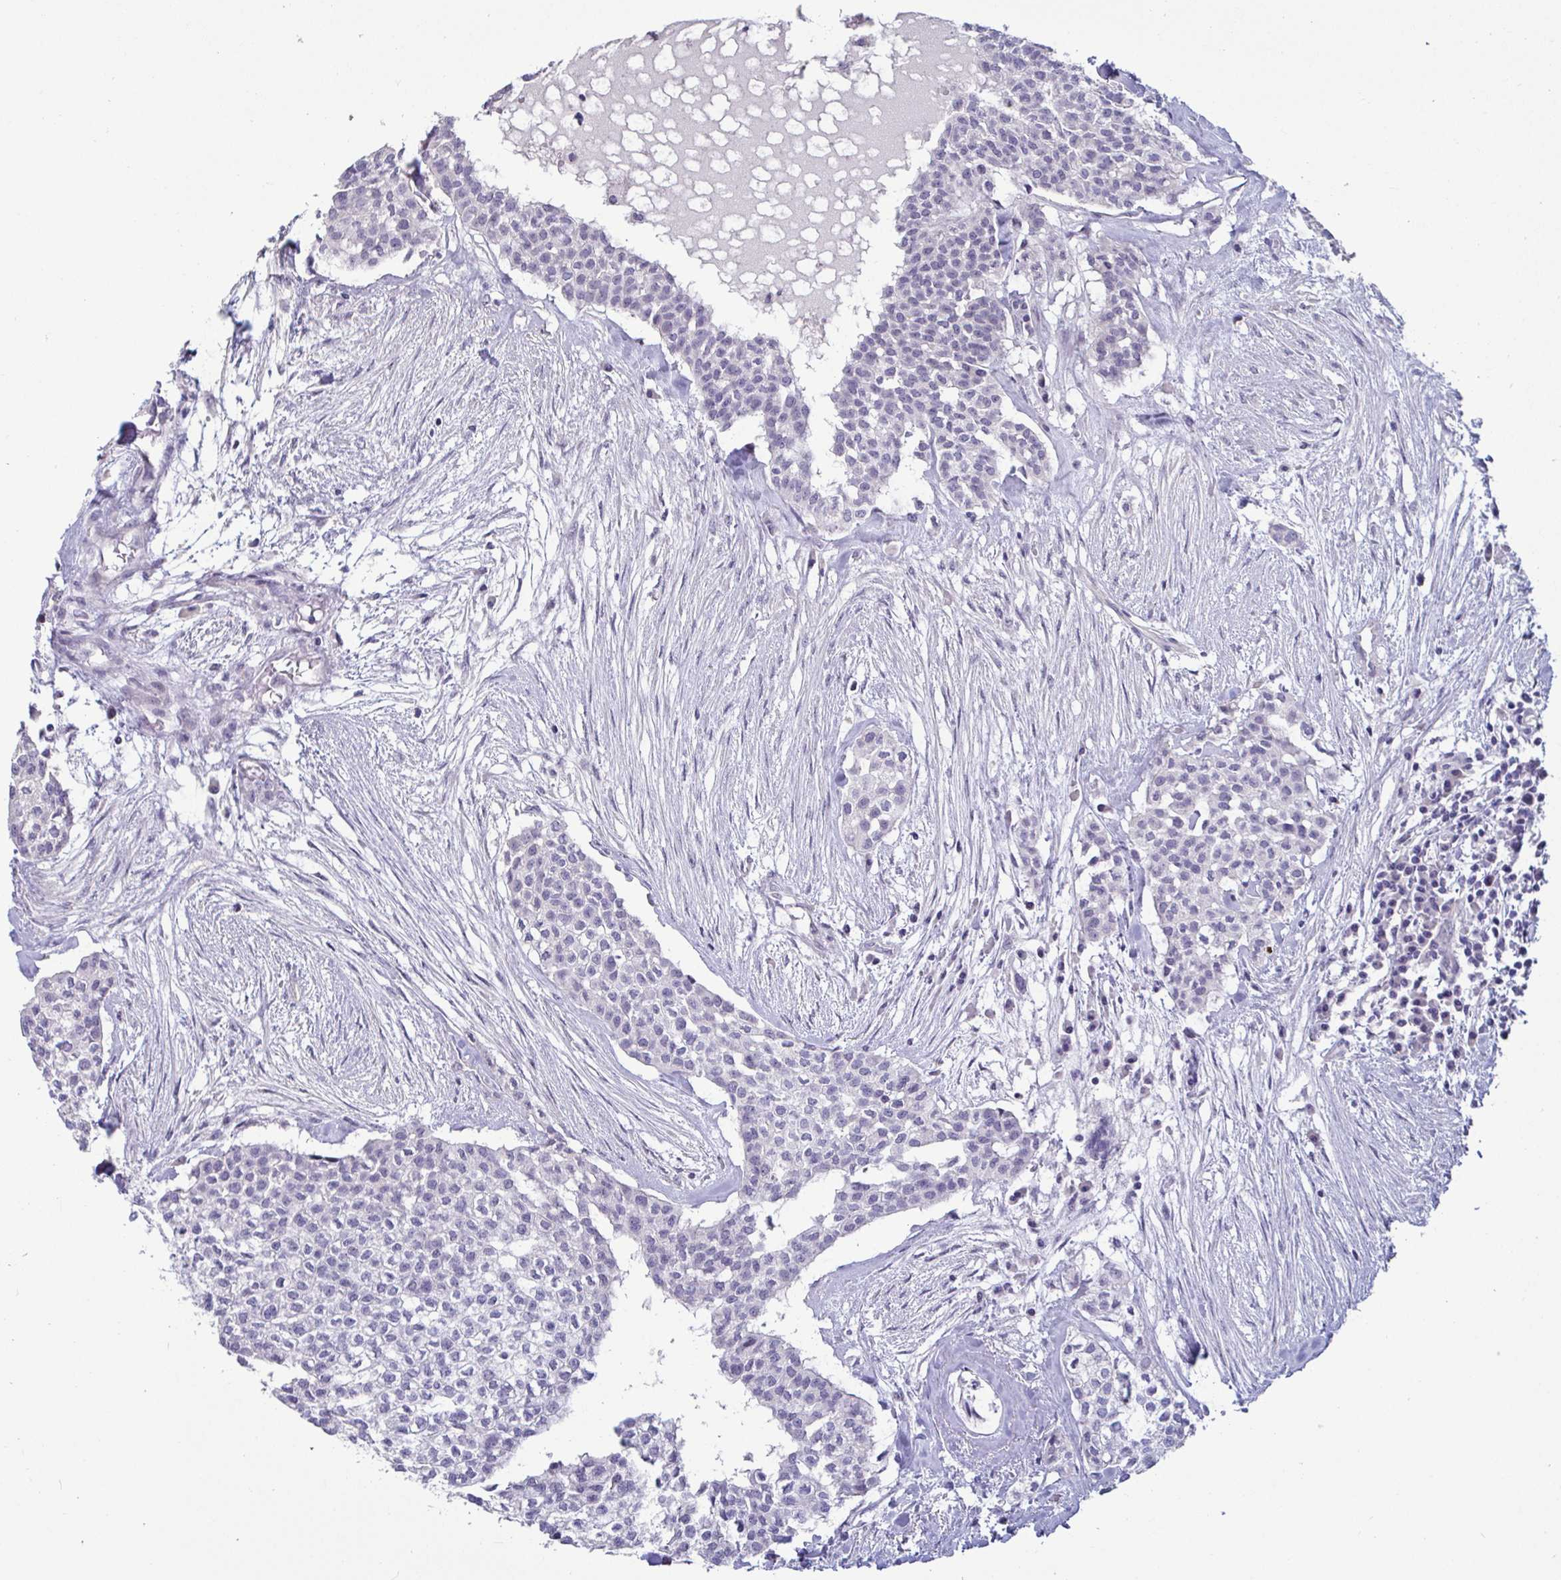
{"staining": {"intensity": "negative", "quantity": "none", "location": "none"}, "tissue": "head and neck cancer", "cell_type": "Tumor cells", "image_type": "cancer", "snomed": [{"axis": "morphology", "description": "Adenocarcinoma, NOS"}, {"axis": "topography", "description": "Head-Neck"}], "caption": "Immunohistochemical staining of head and neck cancer exhibits no significant staining in tumor cells.", "gene": "GSTM1", "patient": {"sex": "male", "age": 81}}